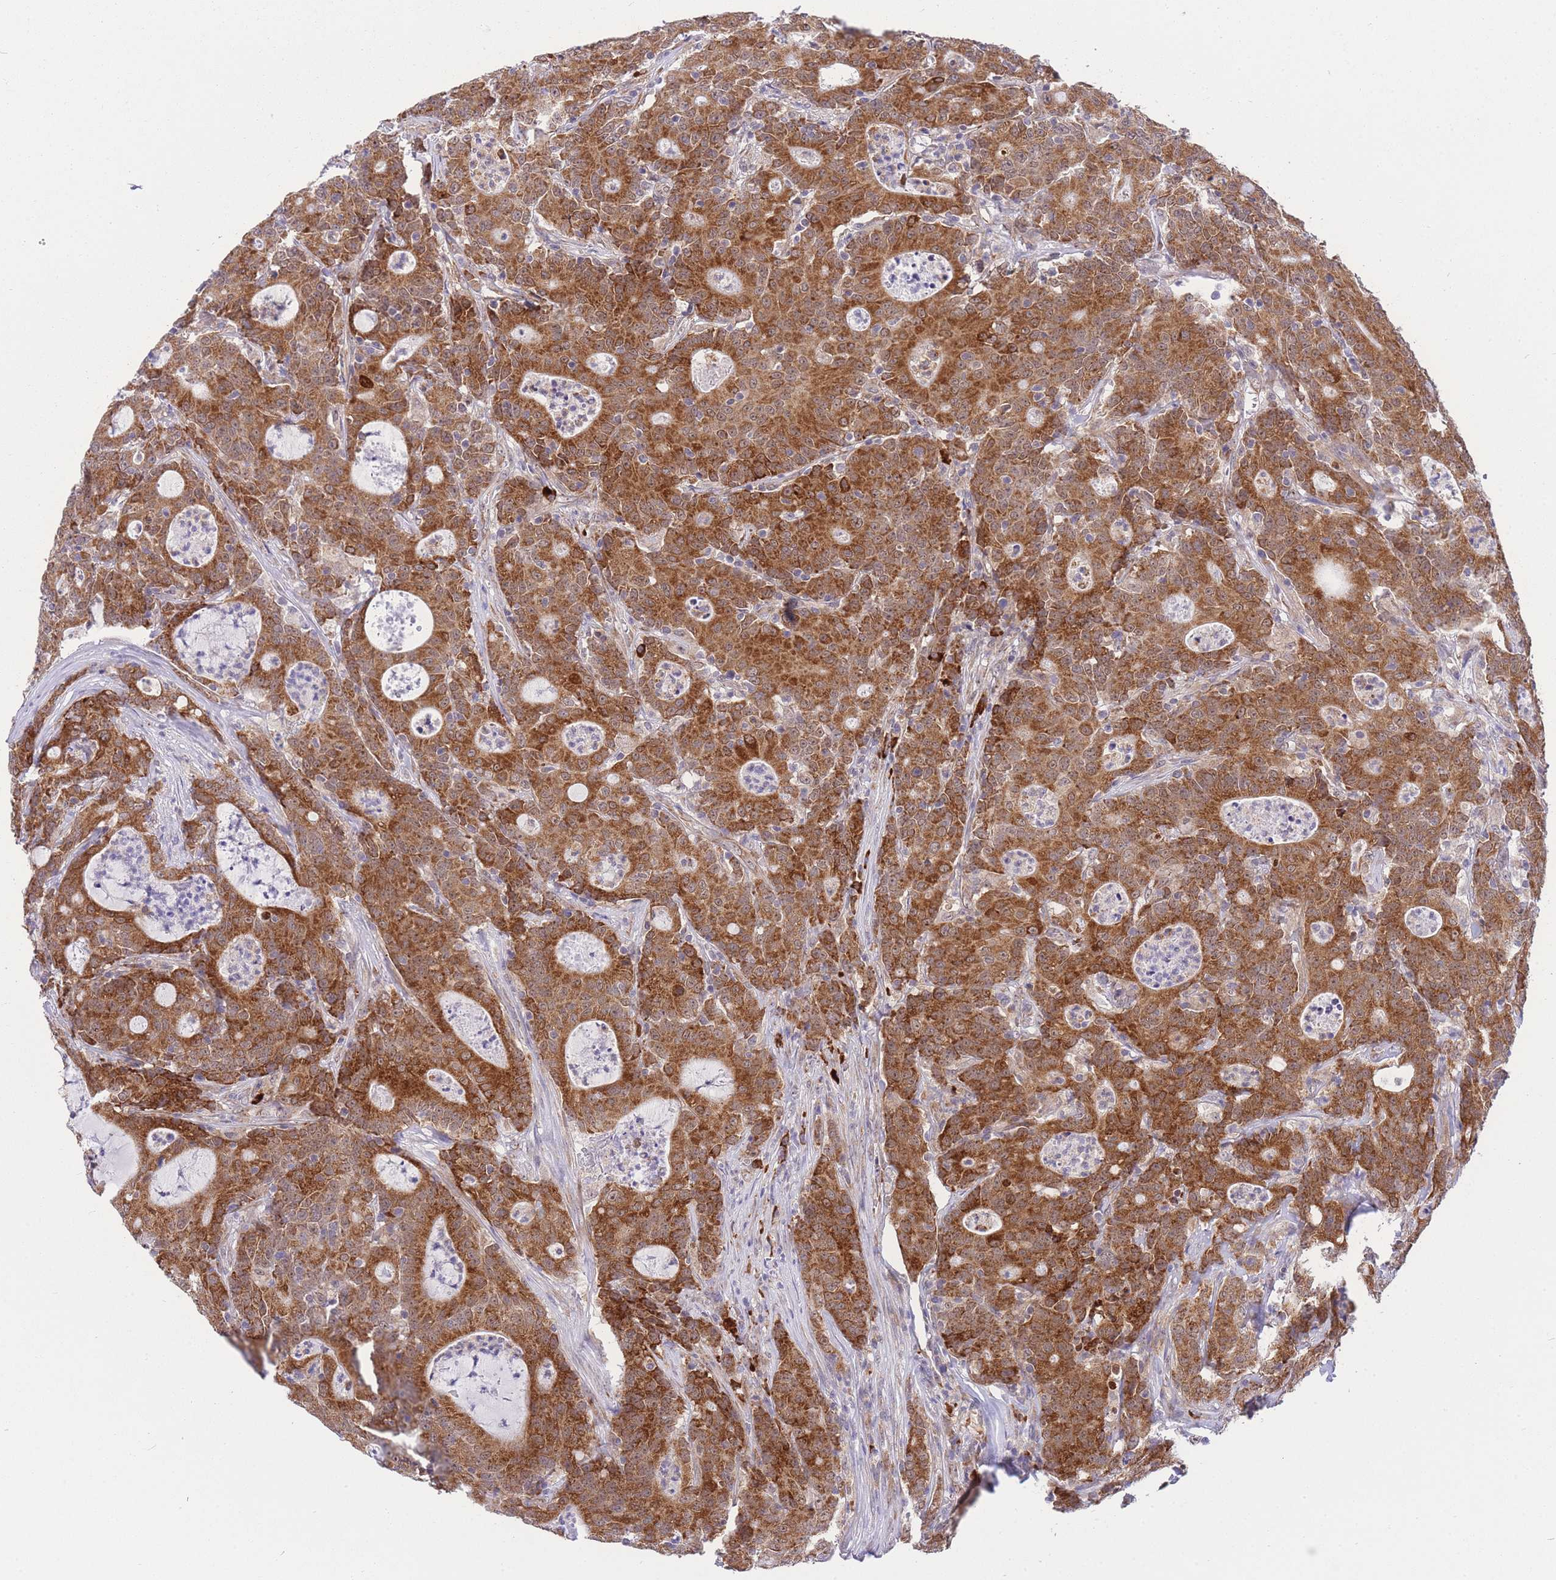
{"staining": {"intensity": "strong", "quantity": ">75%", "location": "cytoplasmic/membranous,nuclear"}, "tissue": "colorectal cancer", "cell_type": "Tumor cells", "image_type": "cancer", "snomed": [{"axis": "morphology", "description": "Adenocarcinoma, NOS"}, {"axis": "topography", "description": "Colon"}], "caption": "Human colorectal cancer (adenocarcinoma) stained with a brown dye demonstrates strong cytoplasmic/membranous and nuclear positive expression in about >75% of tumor cells.", "gene": "EXOSC8", "patient": {"sex": "male", "age": 83}}